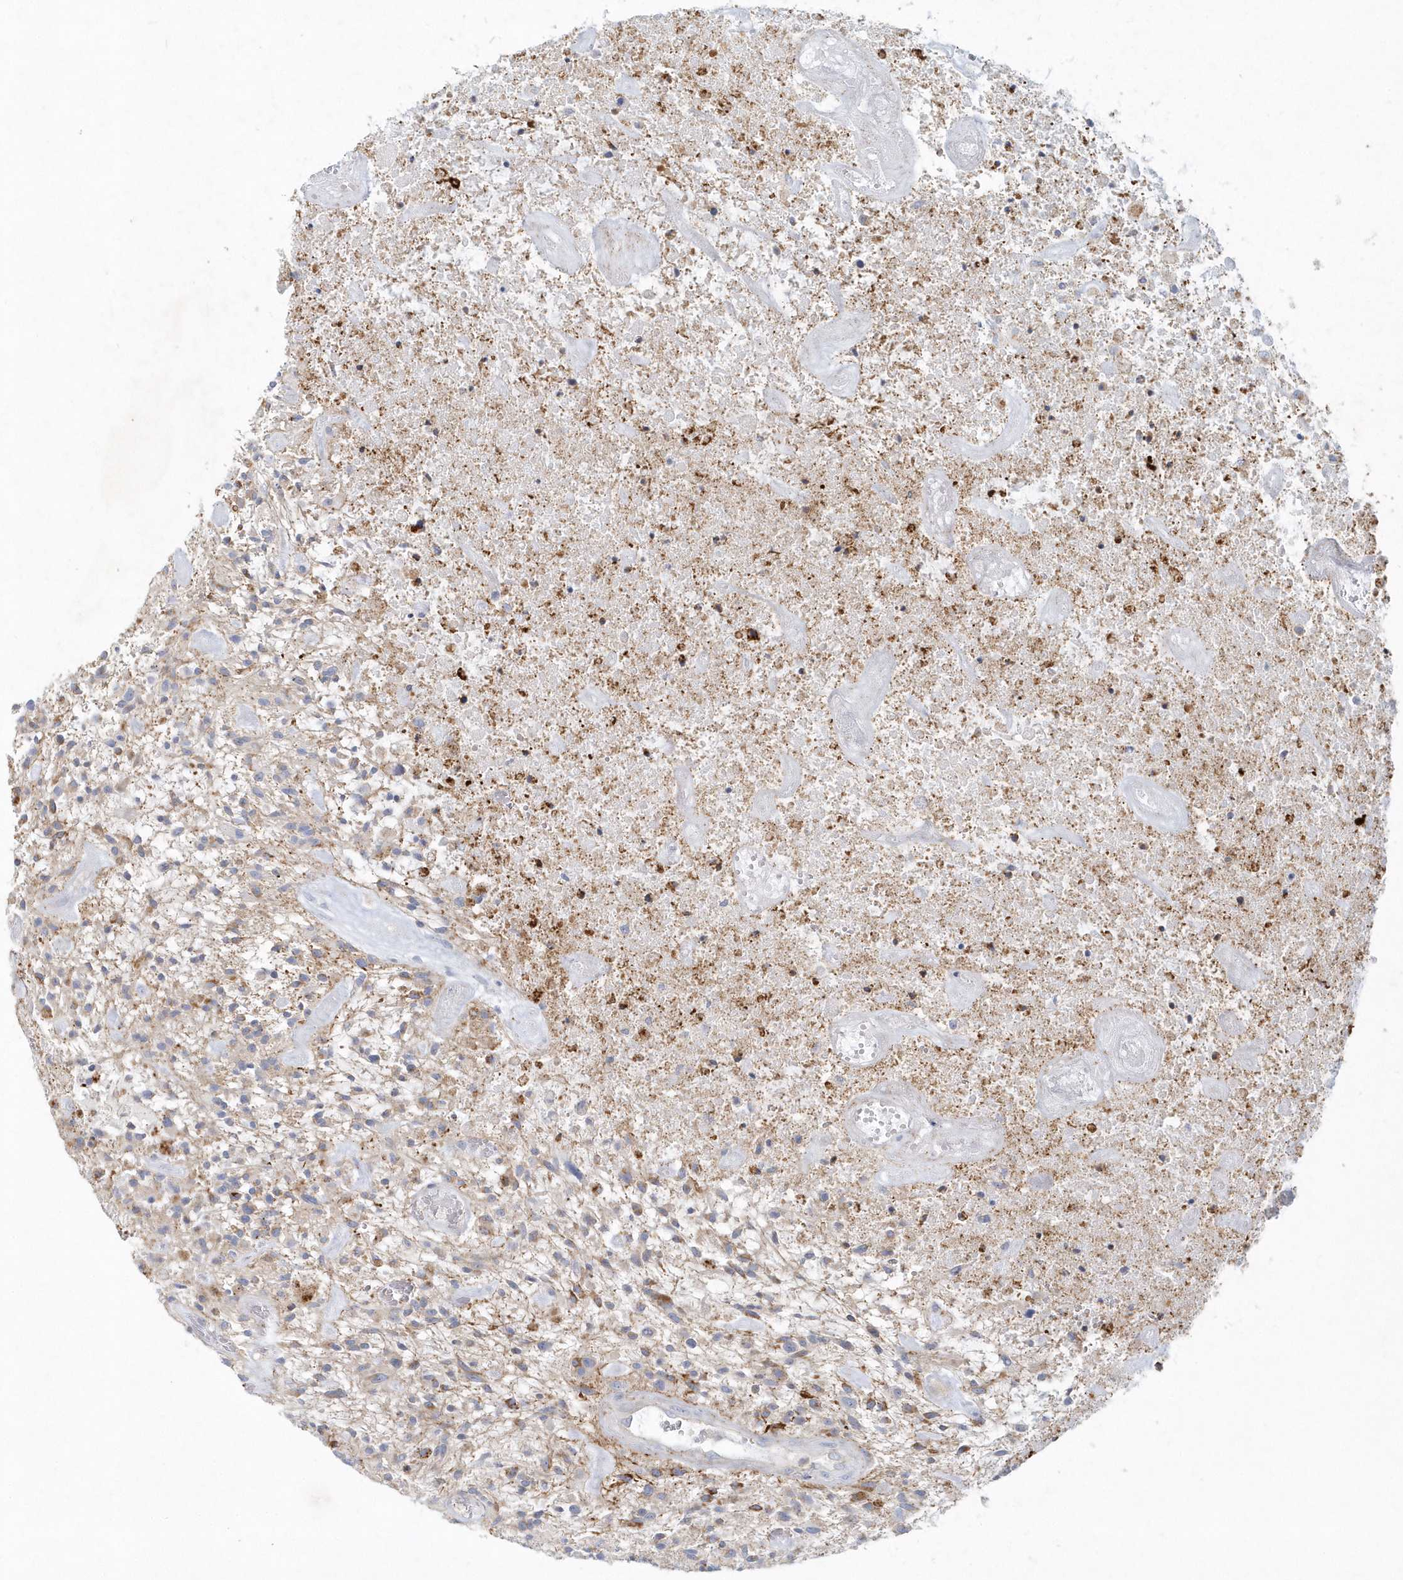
{"staining": {"intensity": "negative", "quantity": "none", "location": "none"}, "tissue": "glioma", "cell_type": "Tumor cells", "image_type": "cancer", "snomed": [{"axis": "morphology", "description": "Glioma, malignant, High grade"}, {"axis": "topography", "description": "Brain"}], "caption": "Immunohistochemical staining of human glioma exhibits no significant expression in tumor cells. The staining was performed using DAB to visualize the protein expression in brown, while the nuclei were stained in blue with hematoxylin (Magnification: 20x).", "gene": "DNAH1", "patient": {"sex": "male", "age": 47}}